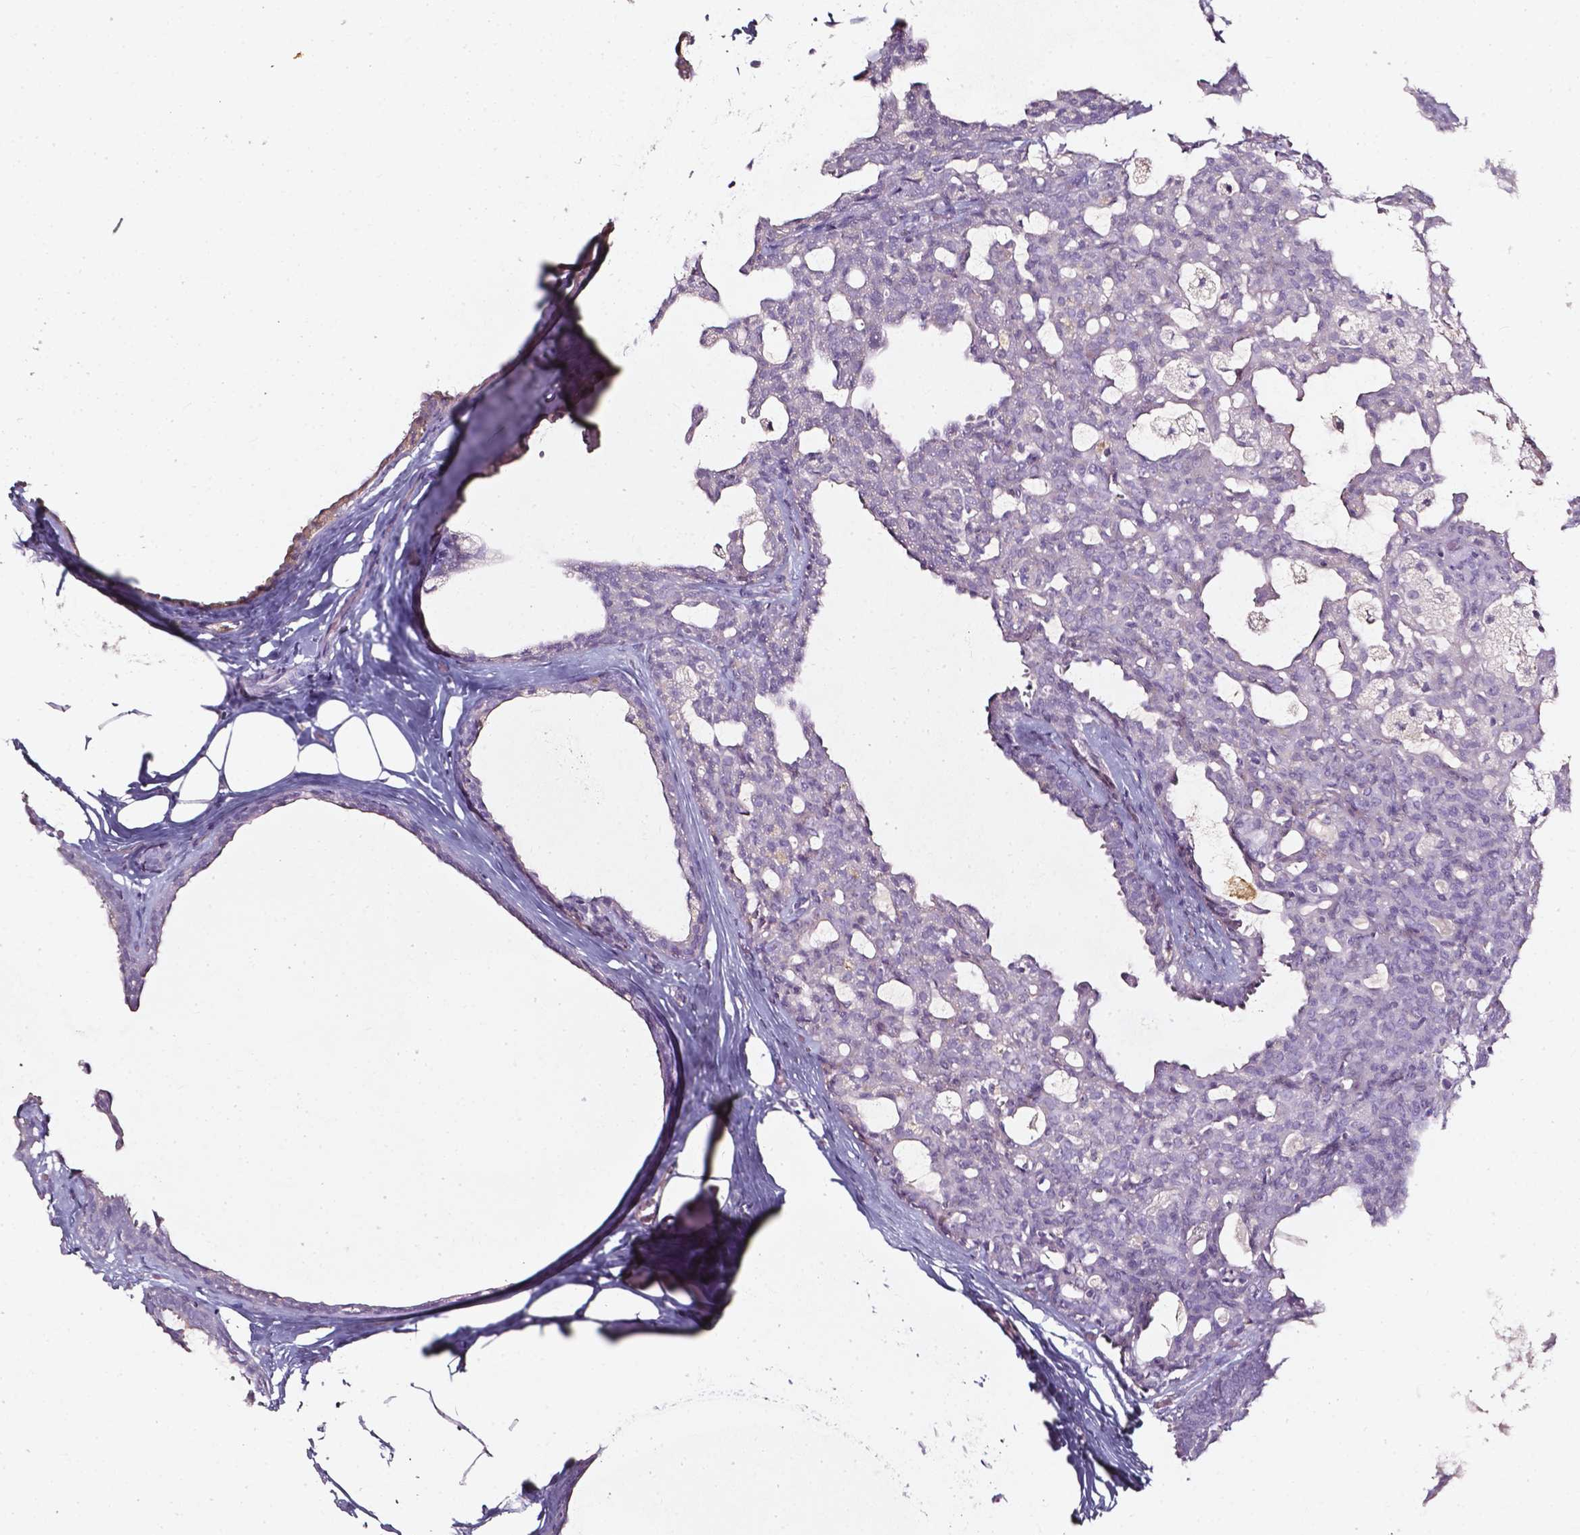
{"staining": {"intensity": "negative", "quantity": "none", "location": "none"}, "tissue": "breast cancer", "cell_type": "Tumor cells", "image_type": "cancer", "snomed": [{"axis": "morphology", "description": "Duct carcinoma"}, {"axis": "topography", "description": "Breast"}], "caption": "Protein analysis of breast intraductal carcinoma demonstrates no significant expression in tumor cells.", "gene": "AKR1B10", "patient": {"sex": "female", "age": 59}}